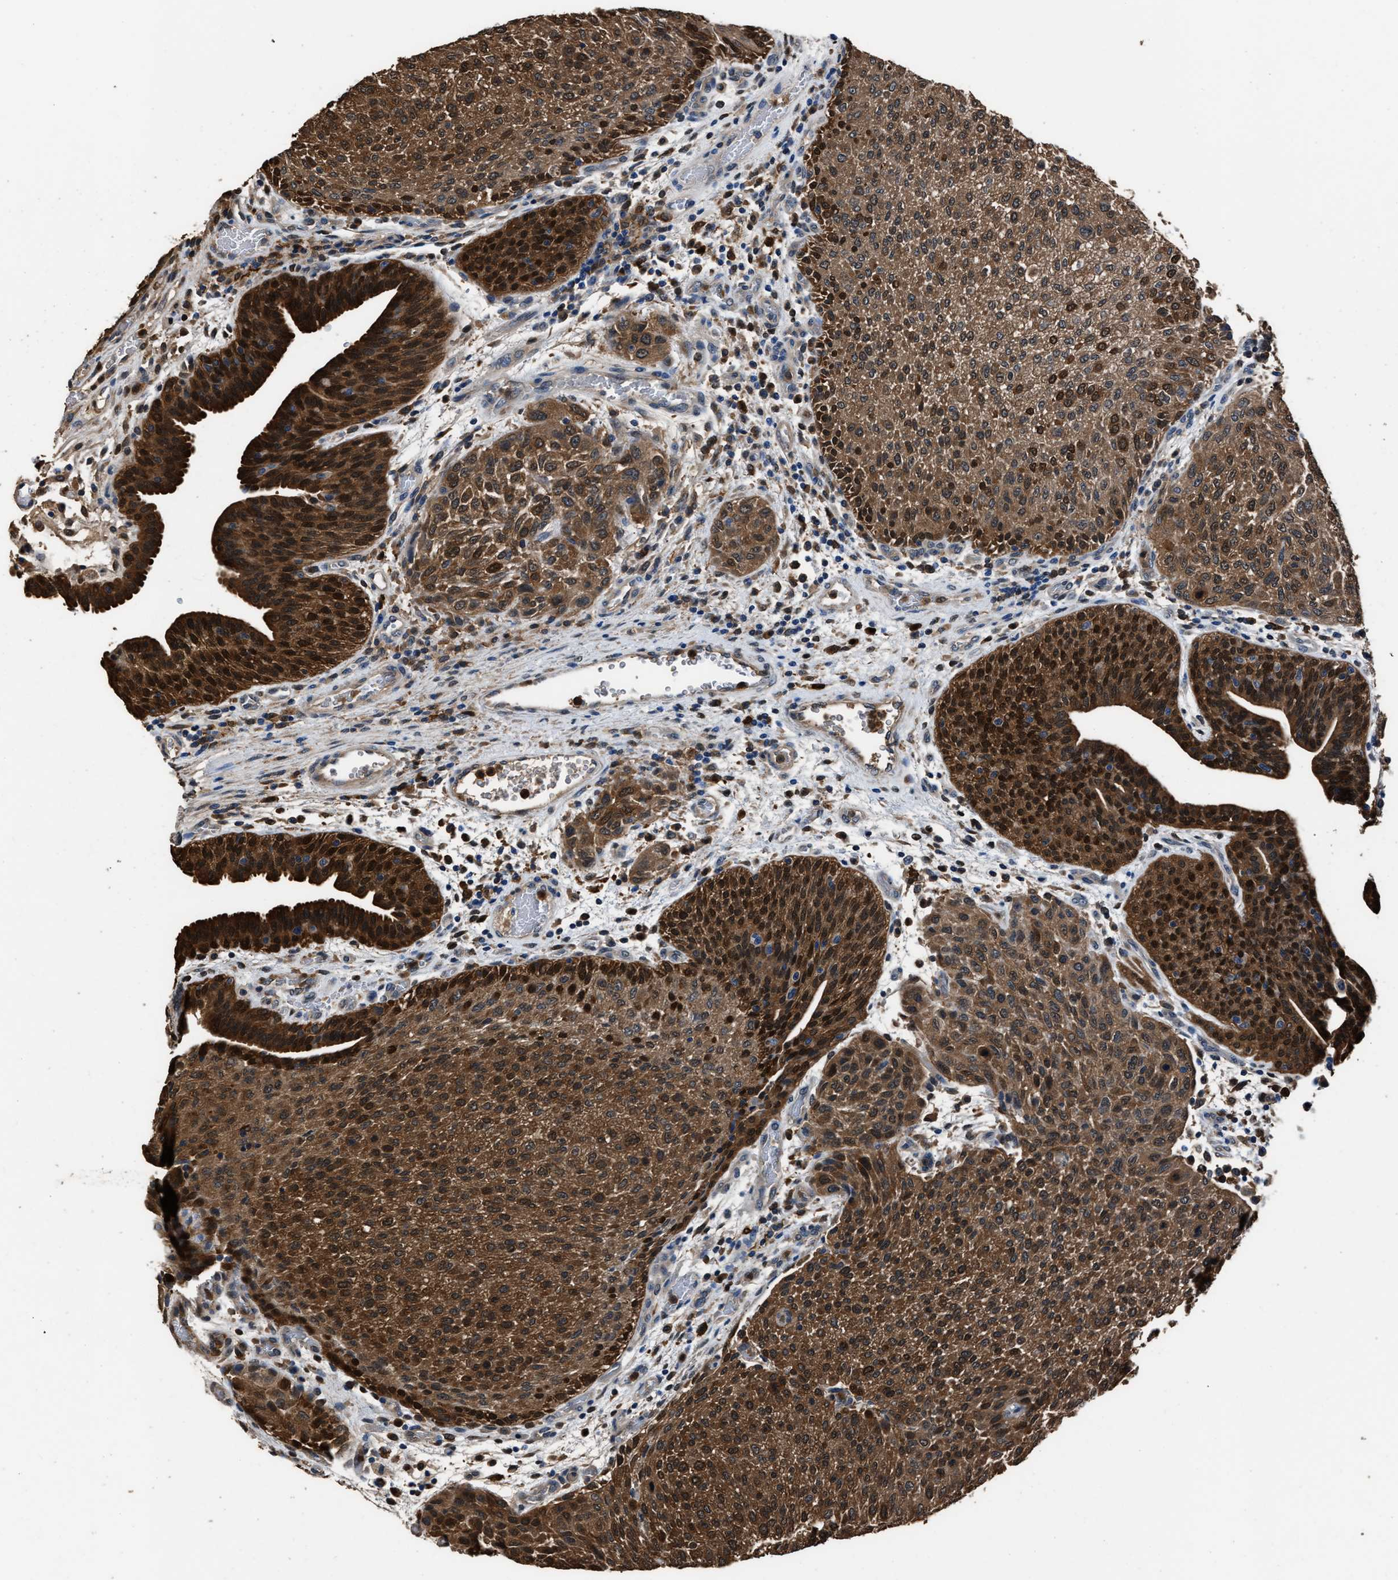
{"staining": {"intensity": "strong", "quantity": ">75%", "location": "cytoplasmic/membranous,nuclear"}, "tissue": "urothelial cancer", "cell_type": "Tumor cells", "image_type": "cancer", "snomed": [{"axis": "morphology", "description": "Urothelial carcinoma, Low grade"}, {"axis": "morphology", "description": "Urothelial carcinoma, High grade"}, {"axis": "topography", "description": "Urinary bladder"}], "caption": "Tumor cells show high levels of strong cytoplasmic/membranous and nuclear expression in about >75% of cells in urothelial carcinoma (low-grade).", "gene": "GSTP1", "patient": {"sex": "male", "age": 35}}